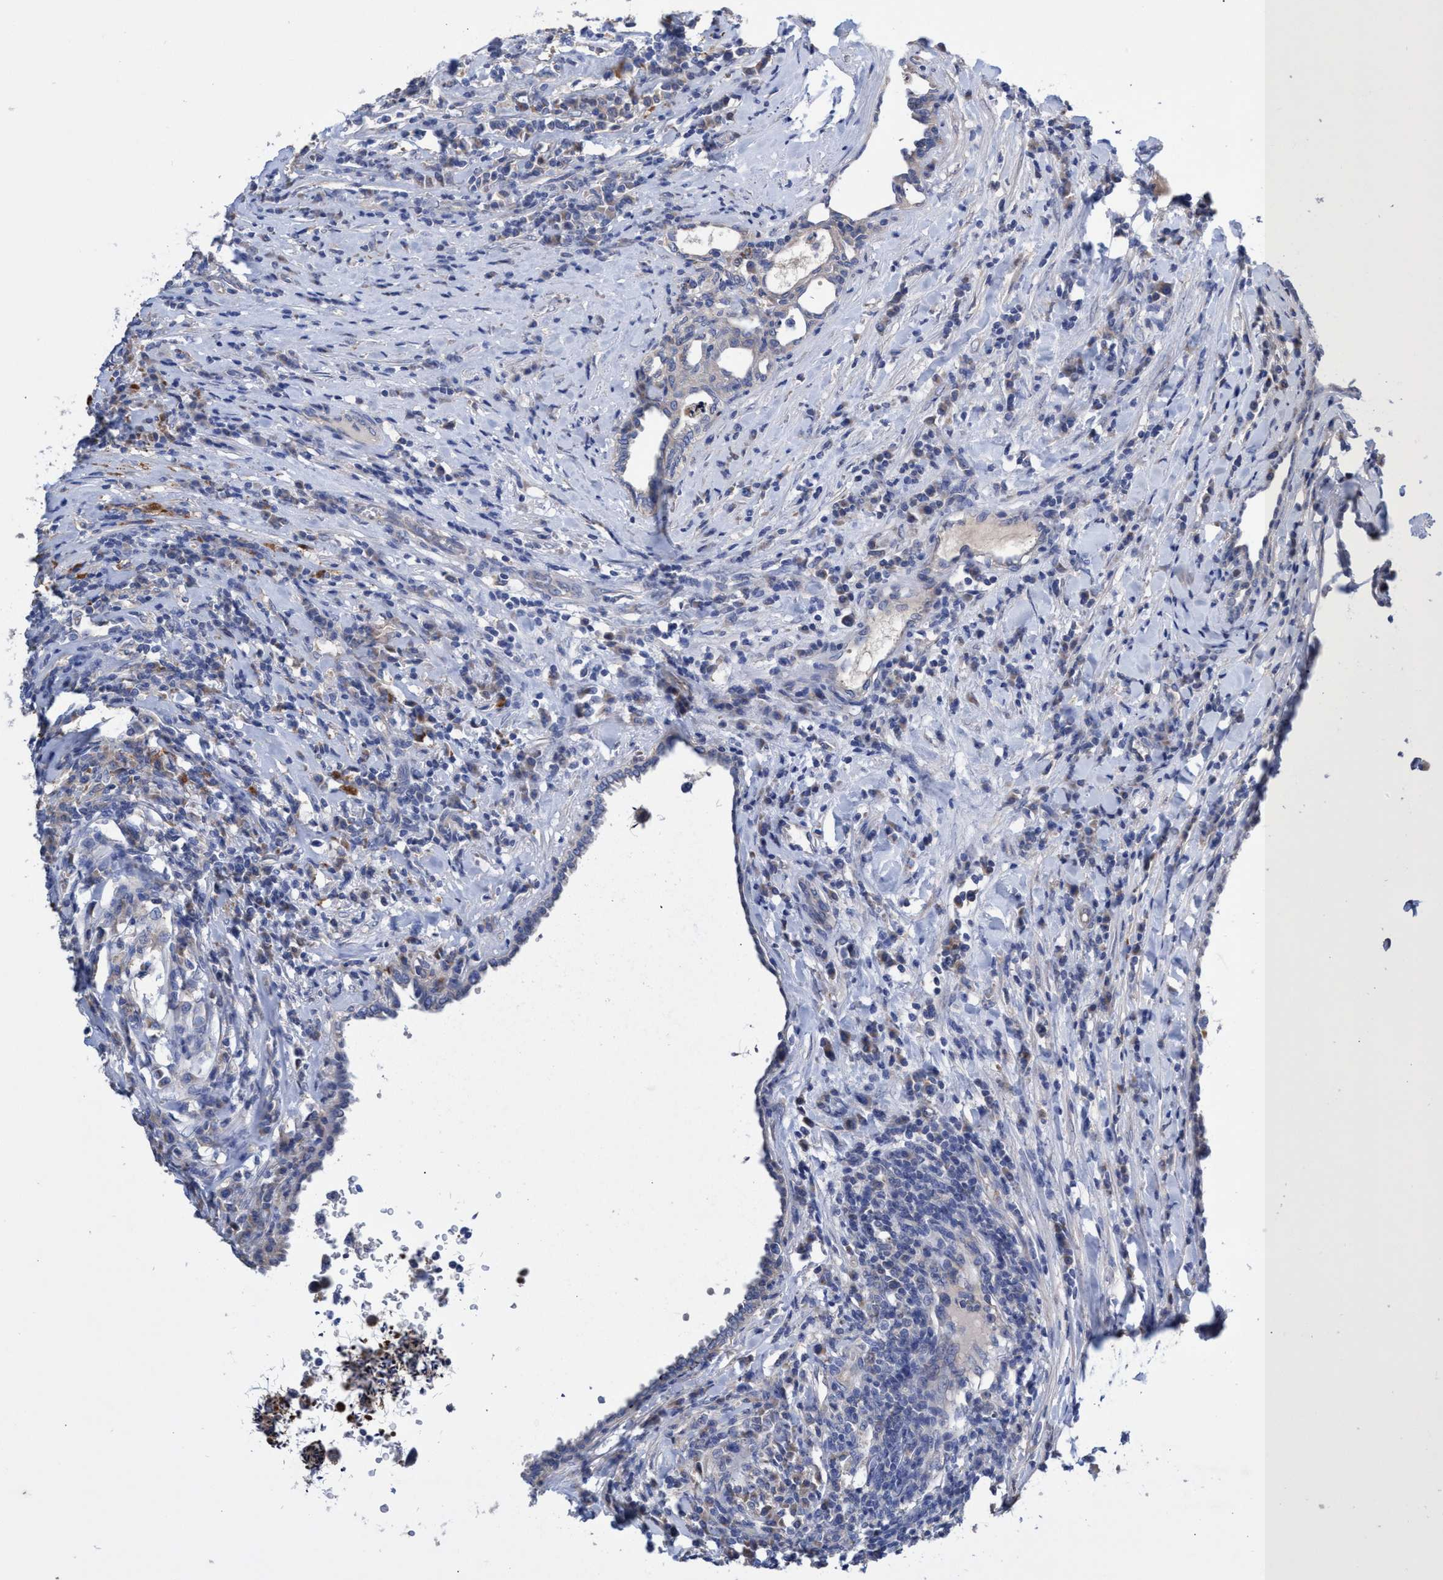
{"staining": {"intensity": "negative", "quantity": "none", "location": "none"}, "tissue": "testis cancer", "cell_type": "Tumor cells", "image_type": "cancer", "snomed": [{"axis": "morphology", "description": "Normal tissue, NOS"}, {"axis": "morphology", "description": "Seminoma, NOS"}, {"axis": "topography", "description": "Testis"}], "caption": "Testis cancer was stained to show a protein in brown. There is no significant staining in tumor cells.", "gene": "SVEP1", "patient": {"sex": "male", "age": 43}}